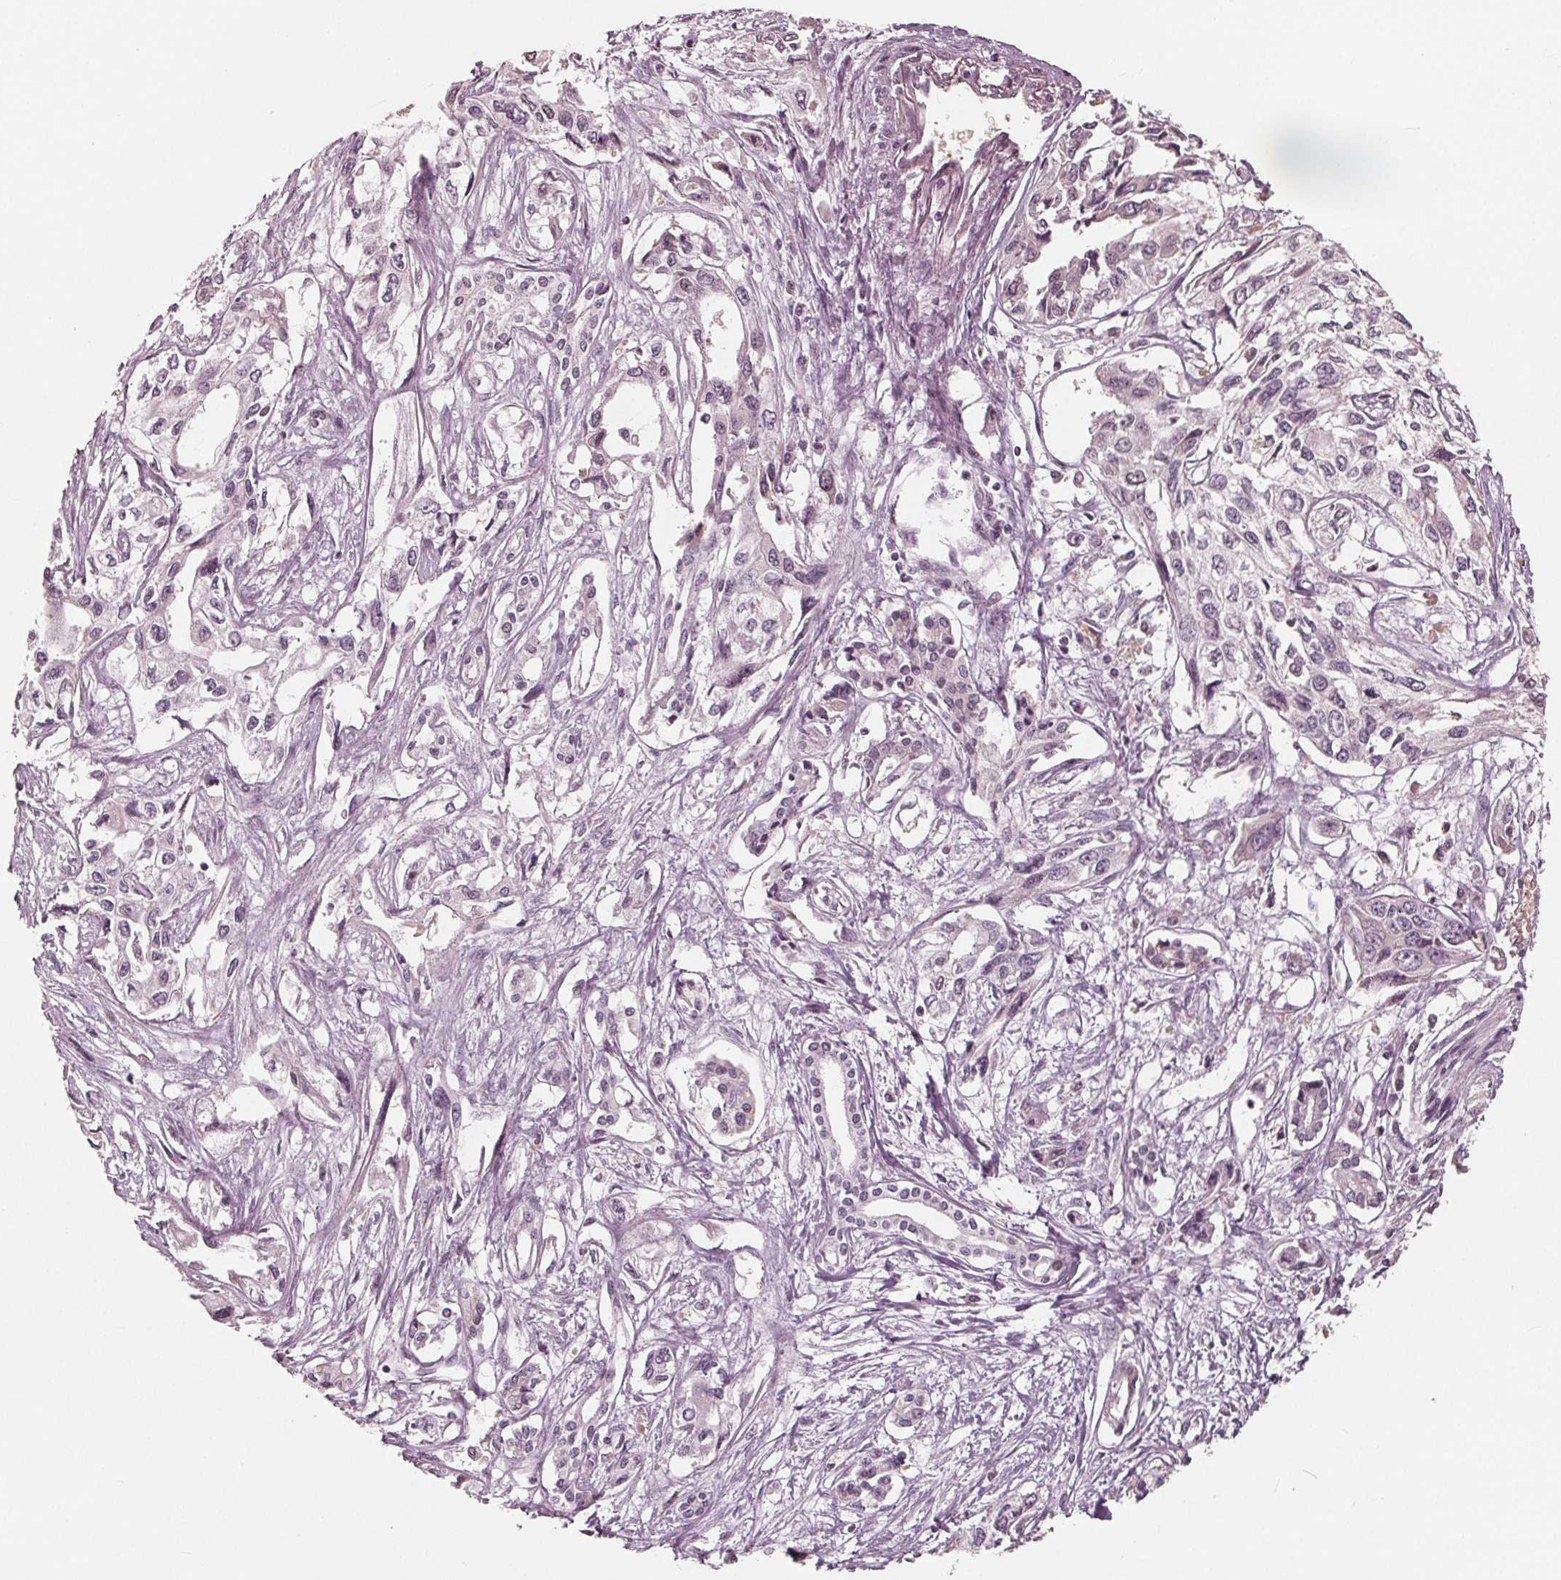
{"staining": {"intensity": "negative", "quantity": "none", "location": "none"}, "tissue": "pancreatic cancer", "cell_type": "Tumor cells", "image_type": "cancer", "snomed": [{"axis": "morphology", "description": "Adenocarcinoma, NOS"}, {"axis": "topography", "description": "Pancreas"}], "caption": "DAB (3,3'-diaminobenzidine) immunohistochemical staining of adenocarcinoma (pancreatic) shows no significant expression in tumor cells.", "gene": "HIRIP3", "patient": {"sex": "female", "age": 55}}